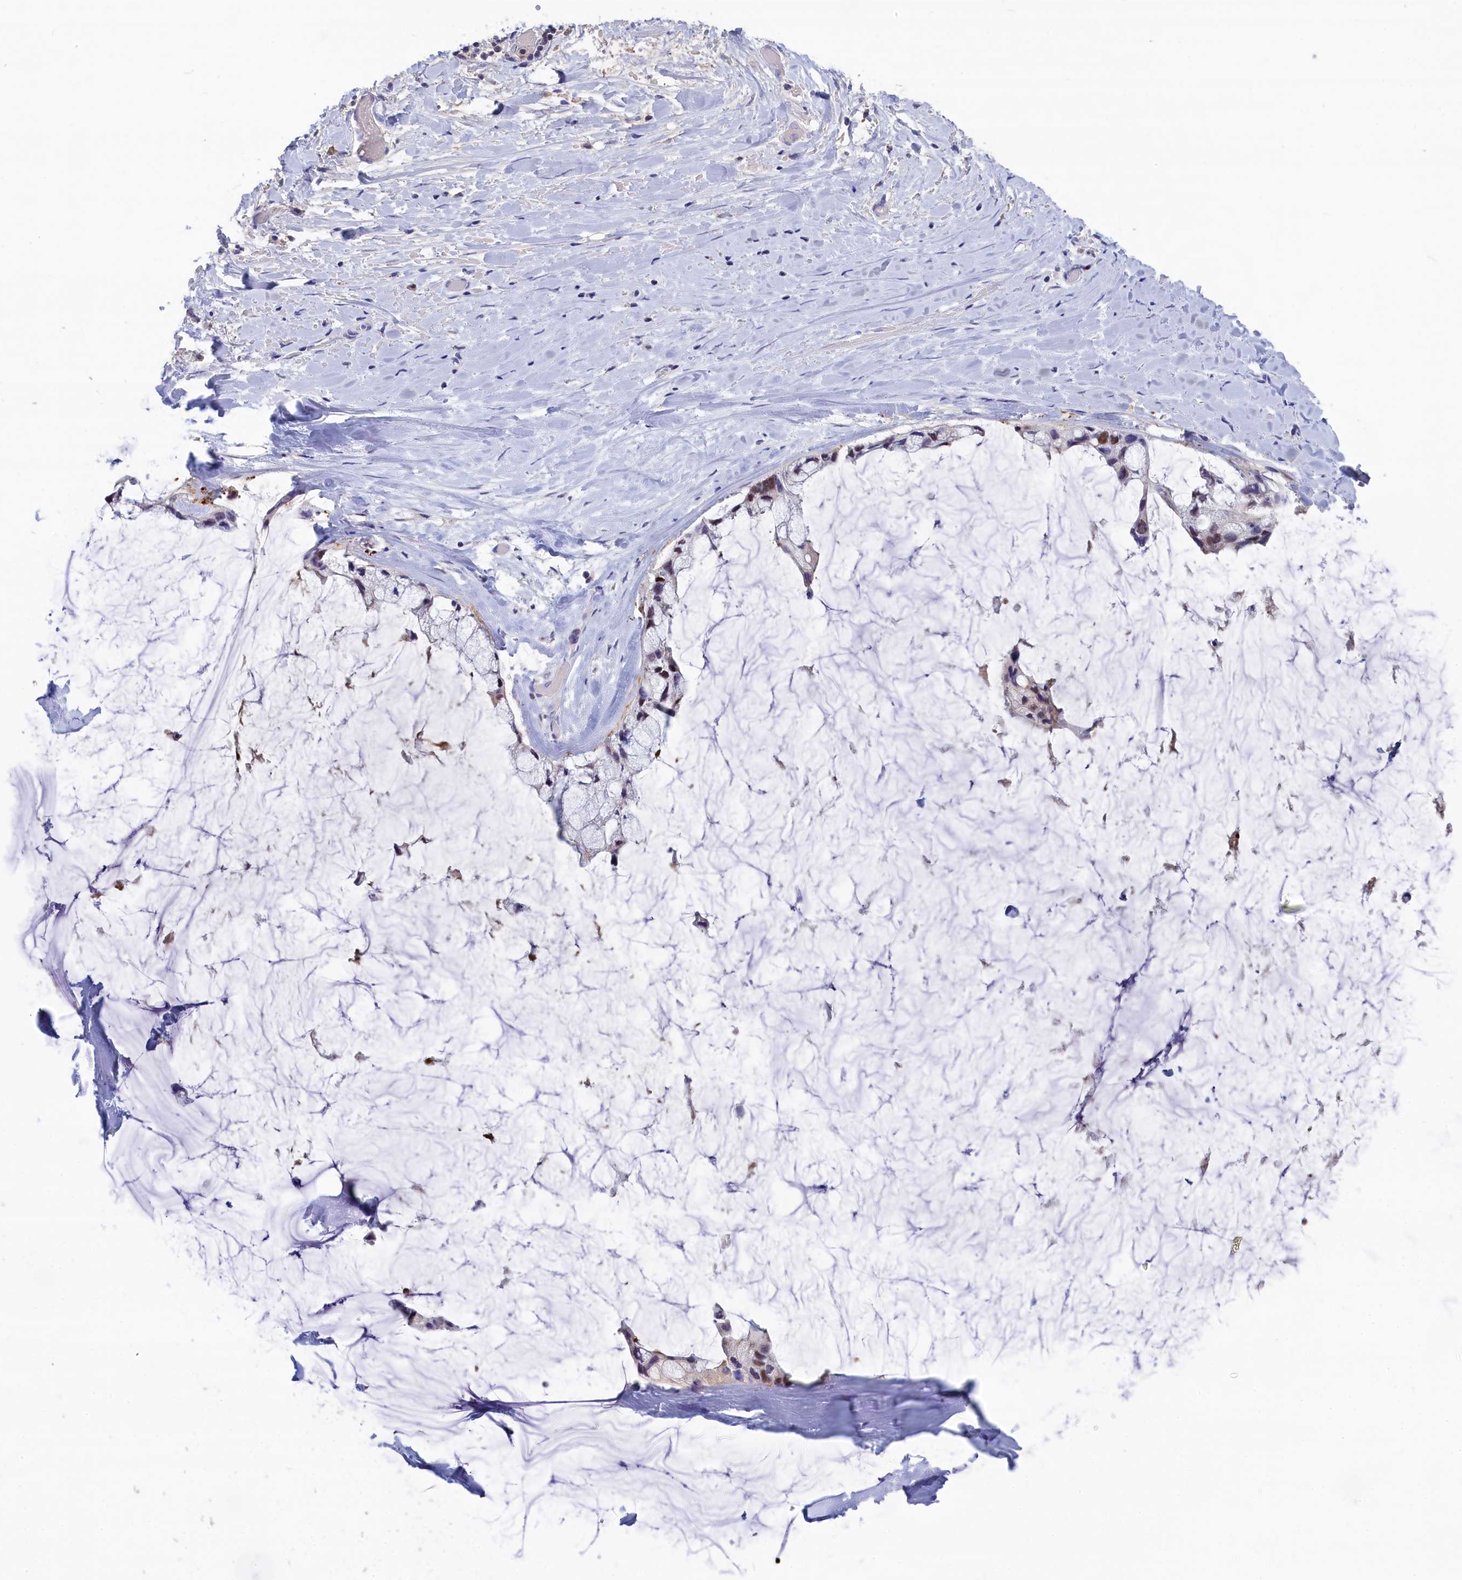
{"staining": {"intensity": "moderate", "quantity": "25%-75%", "location": "nuclear"}, "tissue": "ovarian cancer", "cell_type": "Tumor cells", "image_type": "cancer", "snomed": [{"axis": "morphology", "description": "Cystadenocarcinoma, mucinous, NOS"}, {"axis": "topography", "description": "Ovary"}], "caption": "Tumor cells show medium levels of moderate nuclear staining in about 25%-75% of cells in mucinous cystadenocarcinoma (ovarian).", "gene": "NKPD1", "patient": {"sex": "female", "age": 39}}